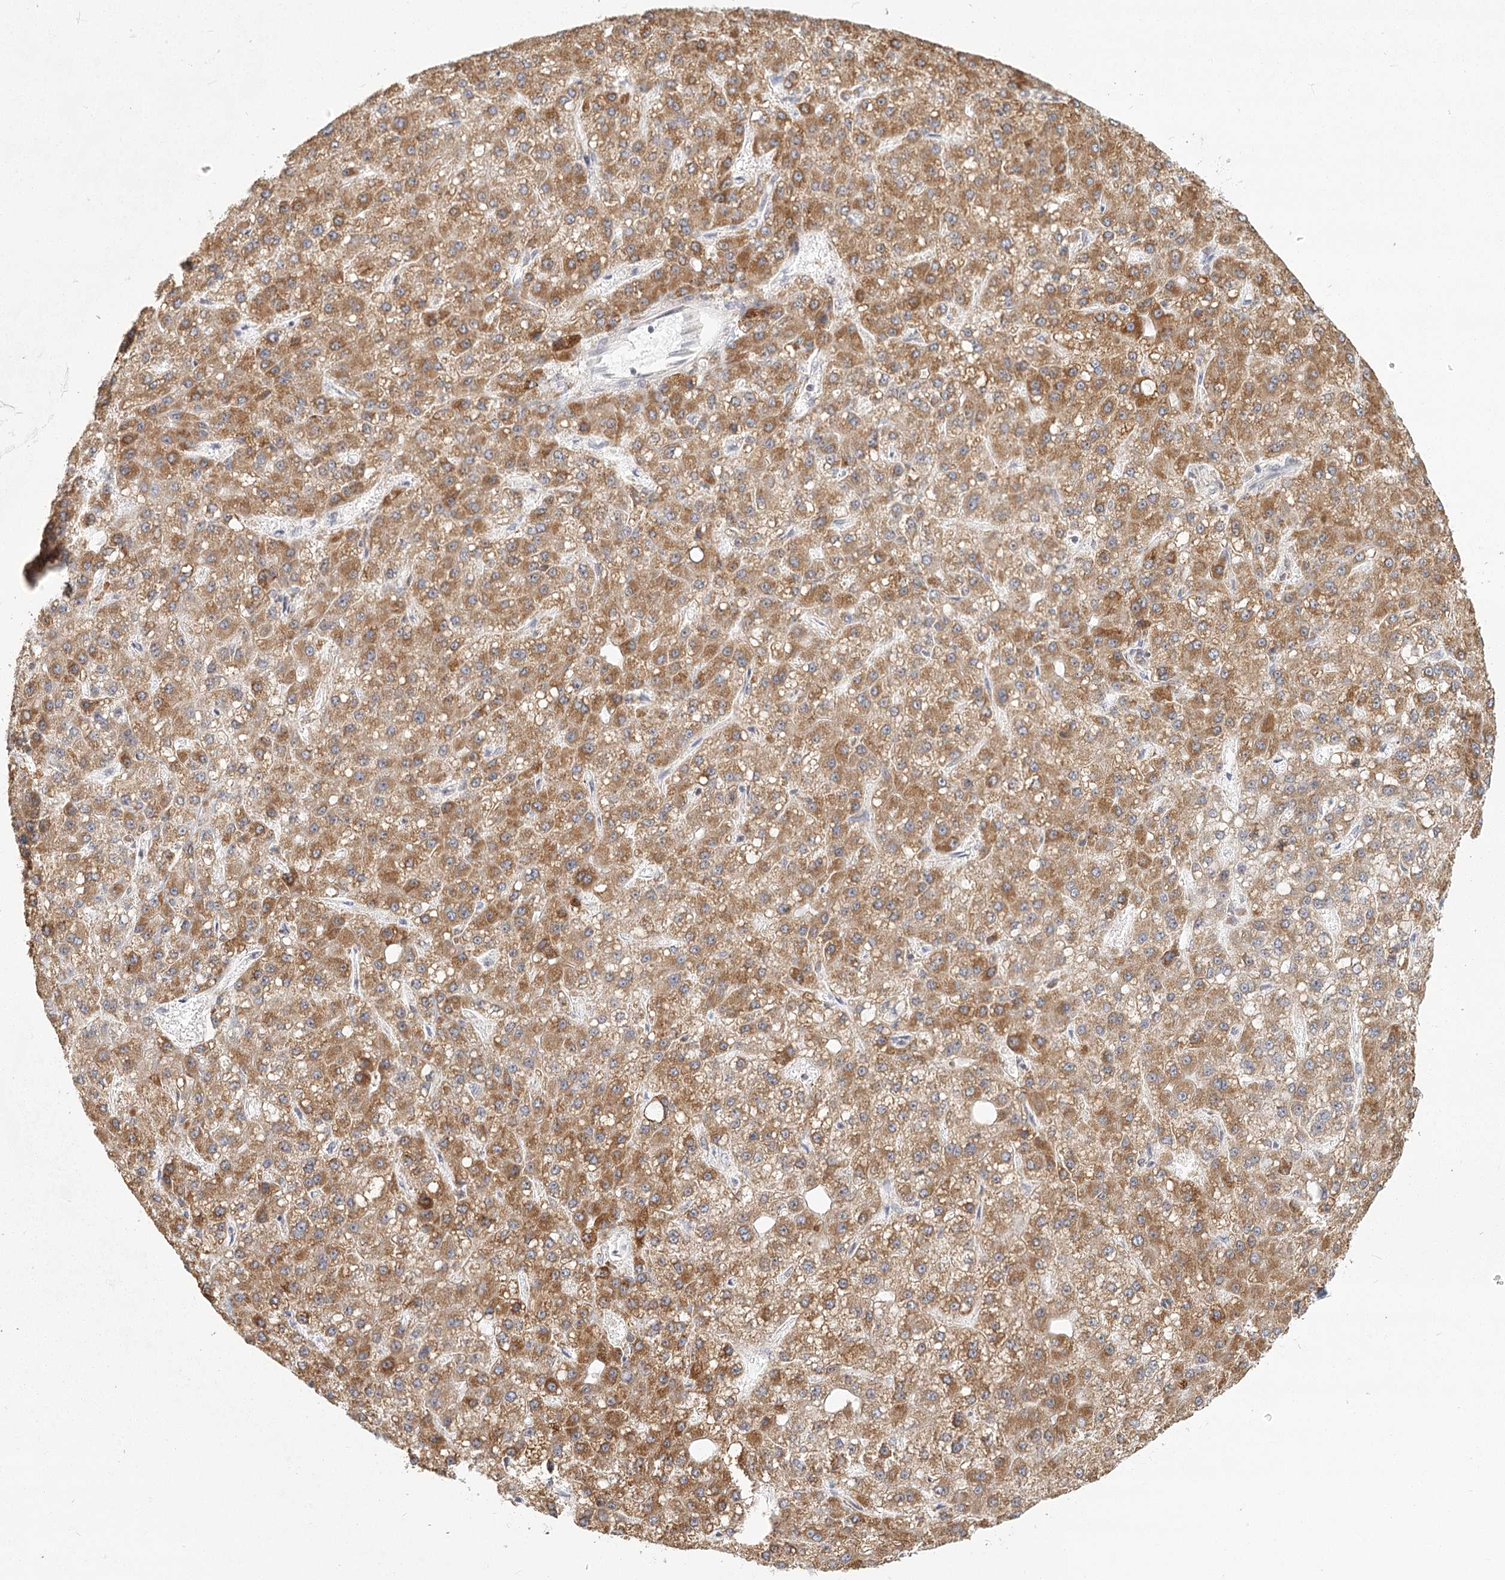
{"staining": {"intensity": "moderate", "quantity": ">75%", "location": "cytoplasmic/membranous"}, "tissue": "liver cancer", "cell_type": "Tumor cells", "image_type": "cancer", "snomed": [{"axis": "morphology", "description": "Carcinoma, Hepatocellular, NOS"}, {"axis": "topography", "description": "Liver"}], "caption": "This is a photomicrograph of immunohistochemistry staining of liver cancer (hepatocellular carcinoma), which shows moderate positivity in the cytoplasmic/membranous of tumor cells.", "gene": "LACTB", "patient": {"sex": "male", "age": 67}}